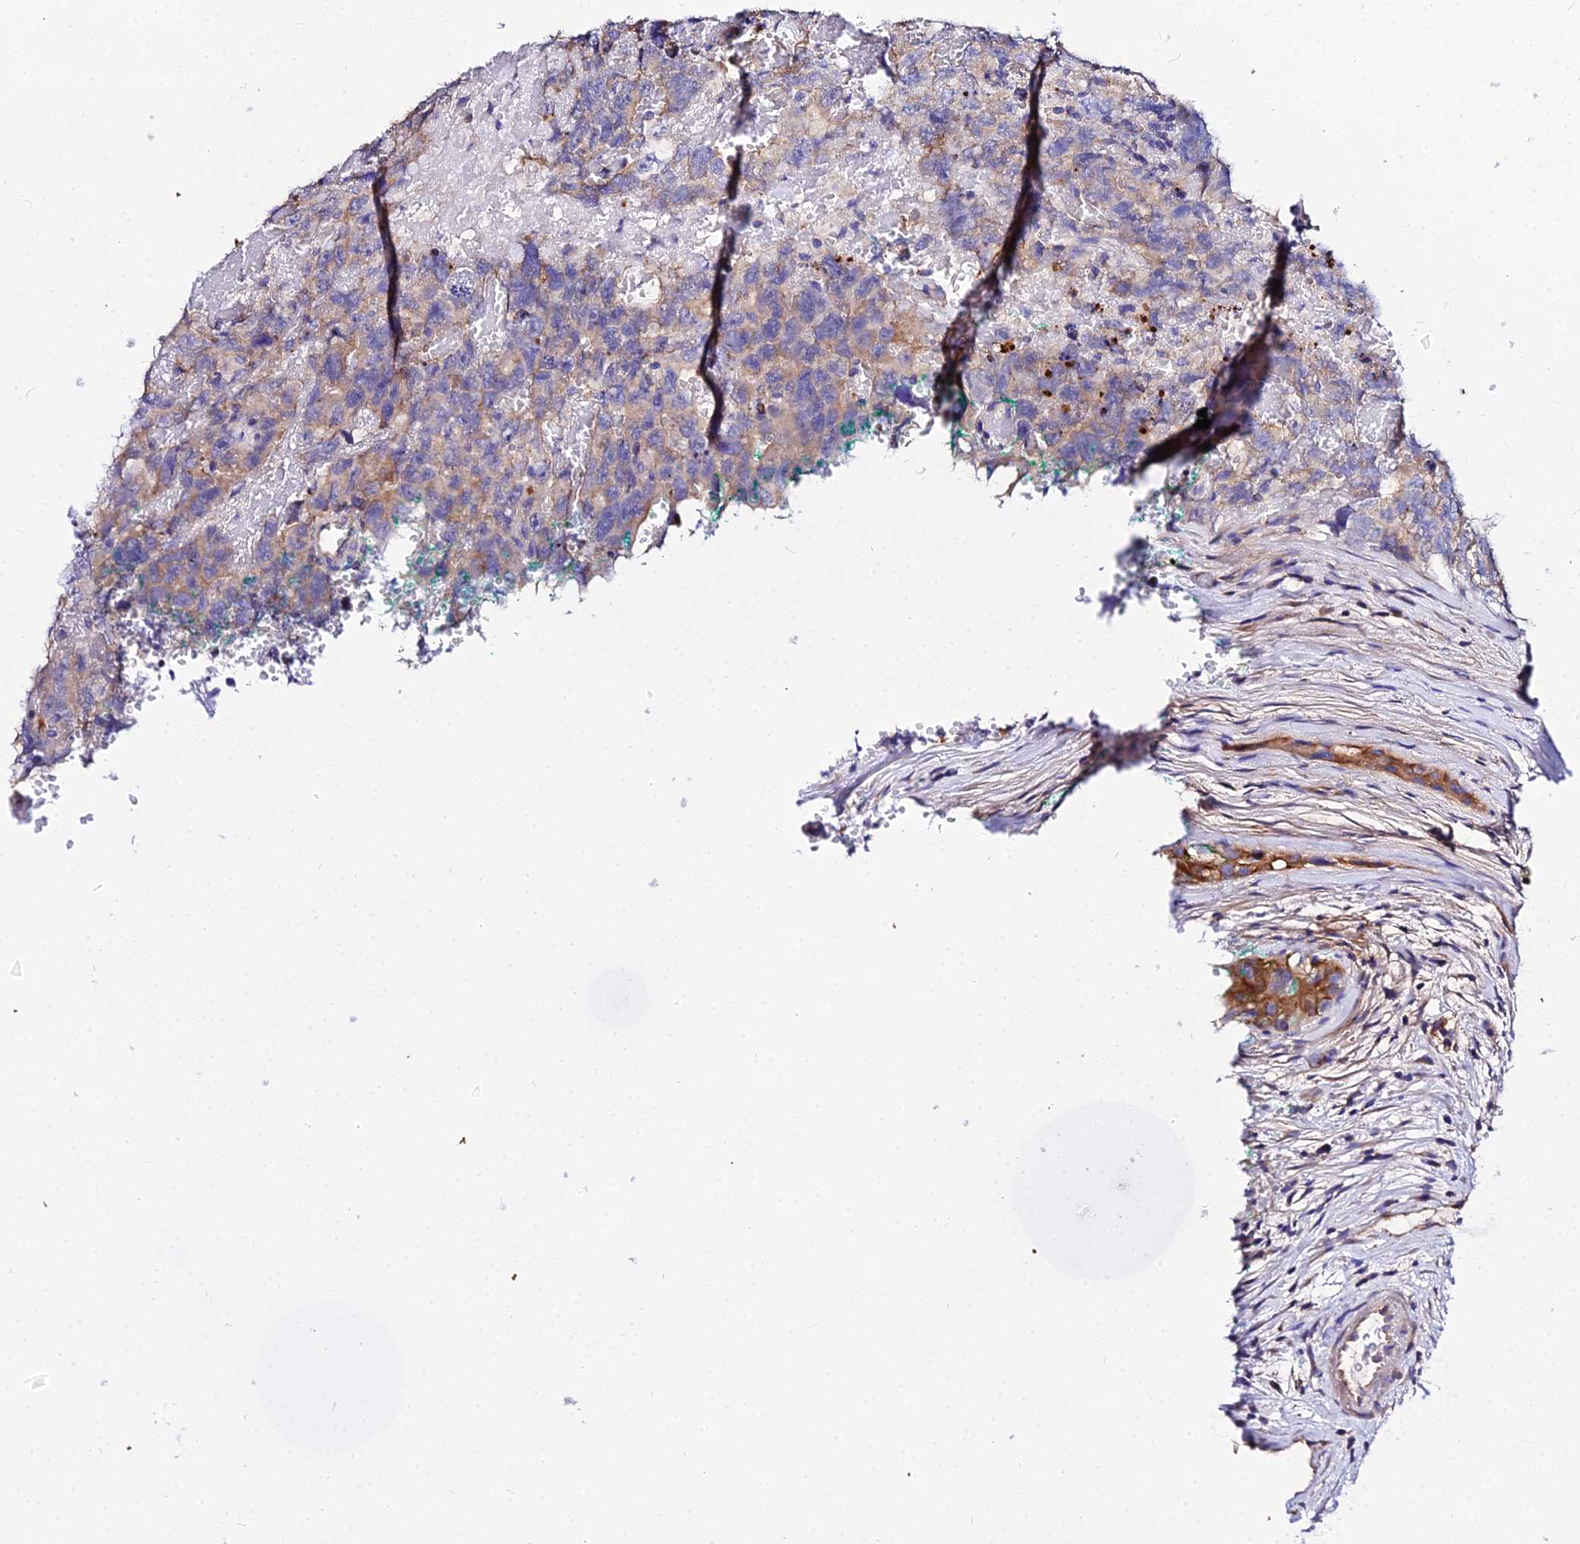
{"staining": {"intensity": "weak", "quantity": "25%-75%", "location": "cytoplasmic/membranous"}, "tissue": "testis cancer", "cell_type": "Tumor cells", "image_type": "cancer", "snomed": [{"axis": "morphology", "description": "Carcinoma, Embryonal, NOS"}, {"axis": "topography", "description": "Testis"}], "caption": "The photomicrograph demonstrates immunohistochemical staining of testis embryonal carcinoma. There is weak cytoplasmic/membranous positivity is present in about 25%-75% of tumor cells.", "gene": "DAW1", "patient": {"sex": "male", "age": 45}}